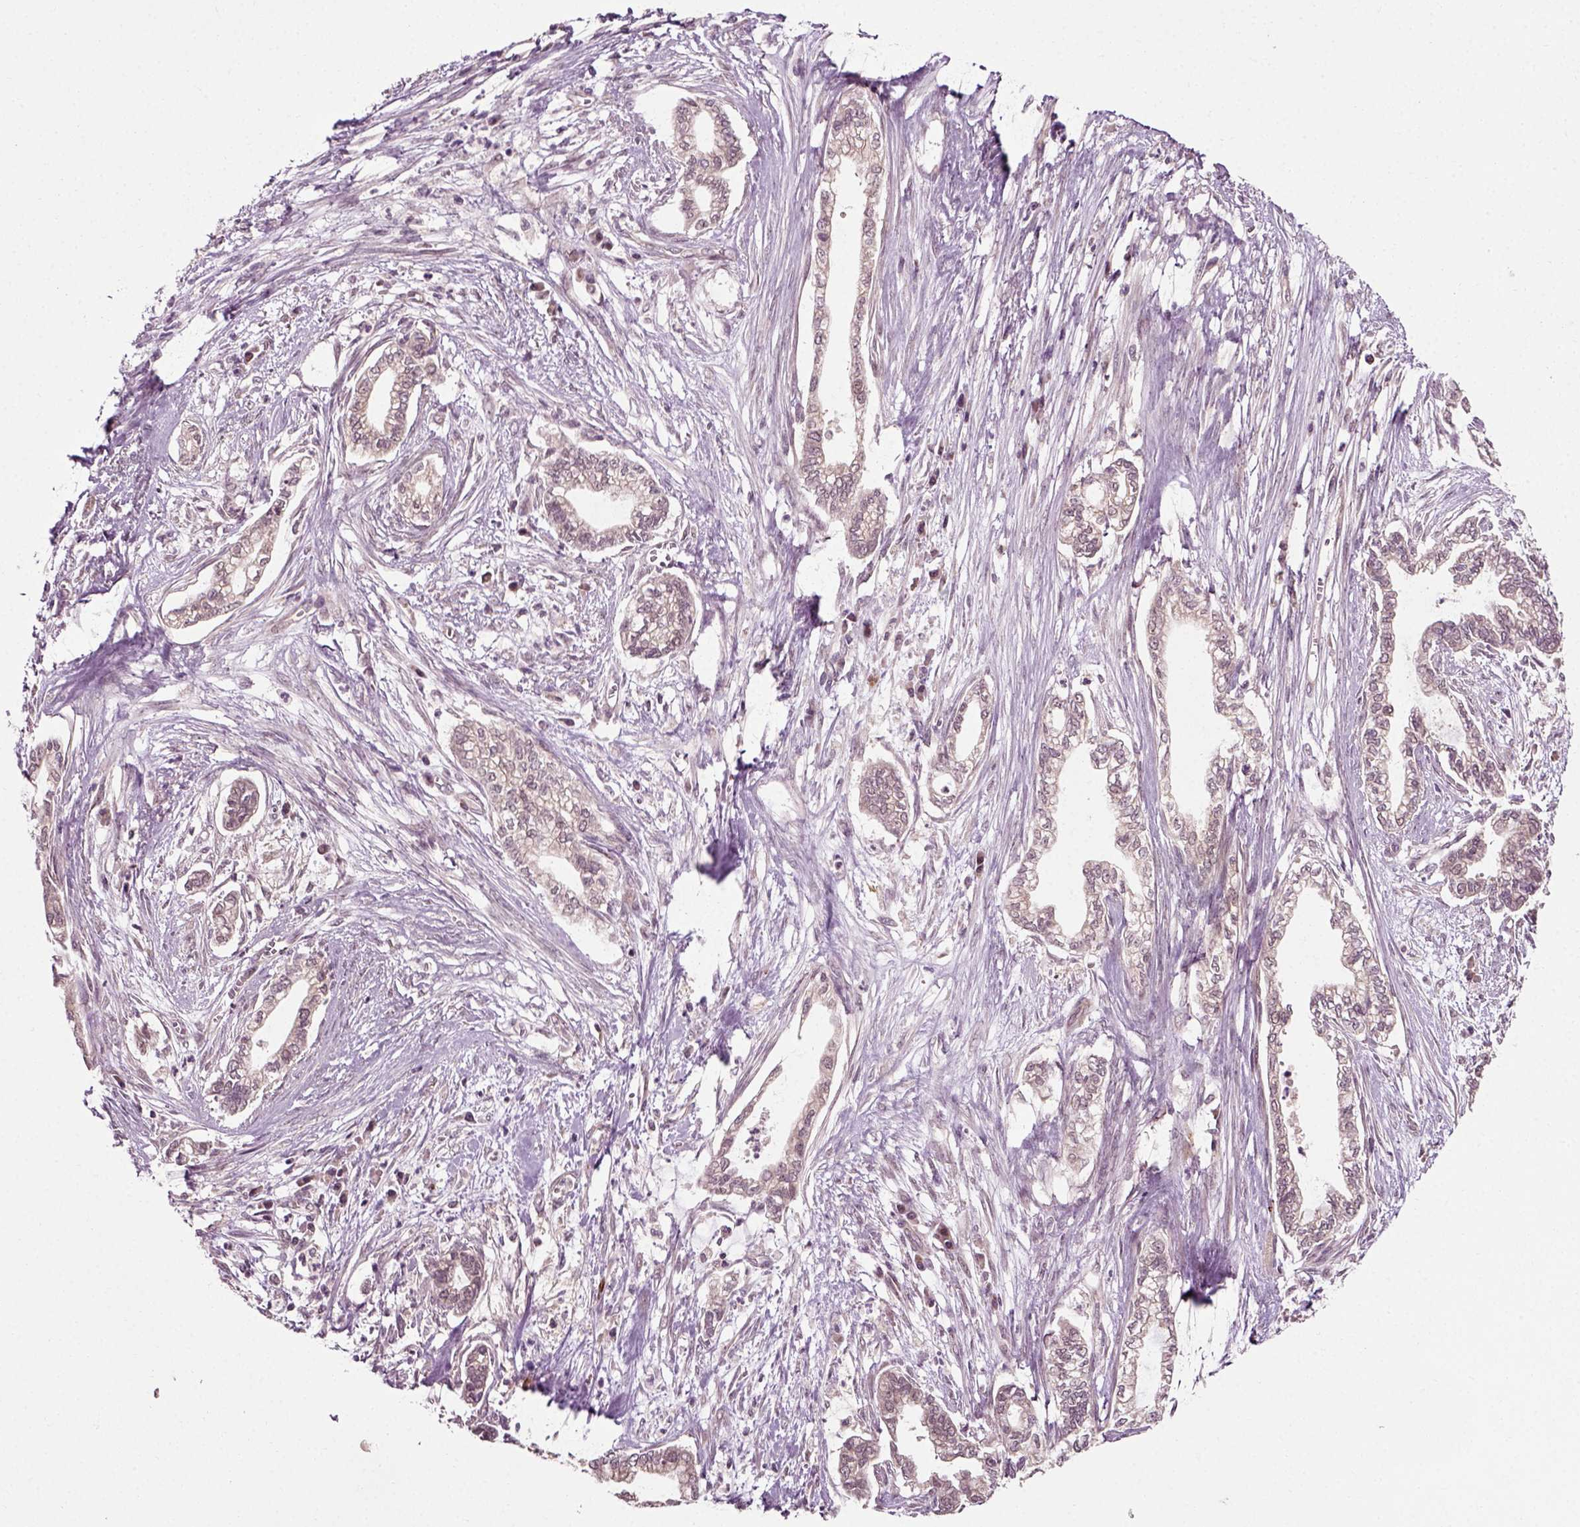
{"staining": {"intensity": "negative", "quantity": "none", "location": "none"}, "tissue": "cervical cancer", "cell_type": "Tumor cells", "image_type": "cancer", "snomed": [{"axis": "morphology", "description": "Adenocarcinoma, NOS"}, {"axis": "topography", "description": "Cervix"}], "caption": "High magnification brightfield microscopy of cervical cancer (adenocarcinoma) stained with DAB (brown) and counterstained with hematoxylin (blue): tumor cells show no significant expression. The staining was performed using DAB (3,3'-diaminobenzidine) to visualize the protein expression in brown, while the nuclei were stained in blue with hematoxylin (Magnification: 20x).", "gene": "PLCD3", "patient": {"sex": "female", "age": 62}}